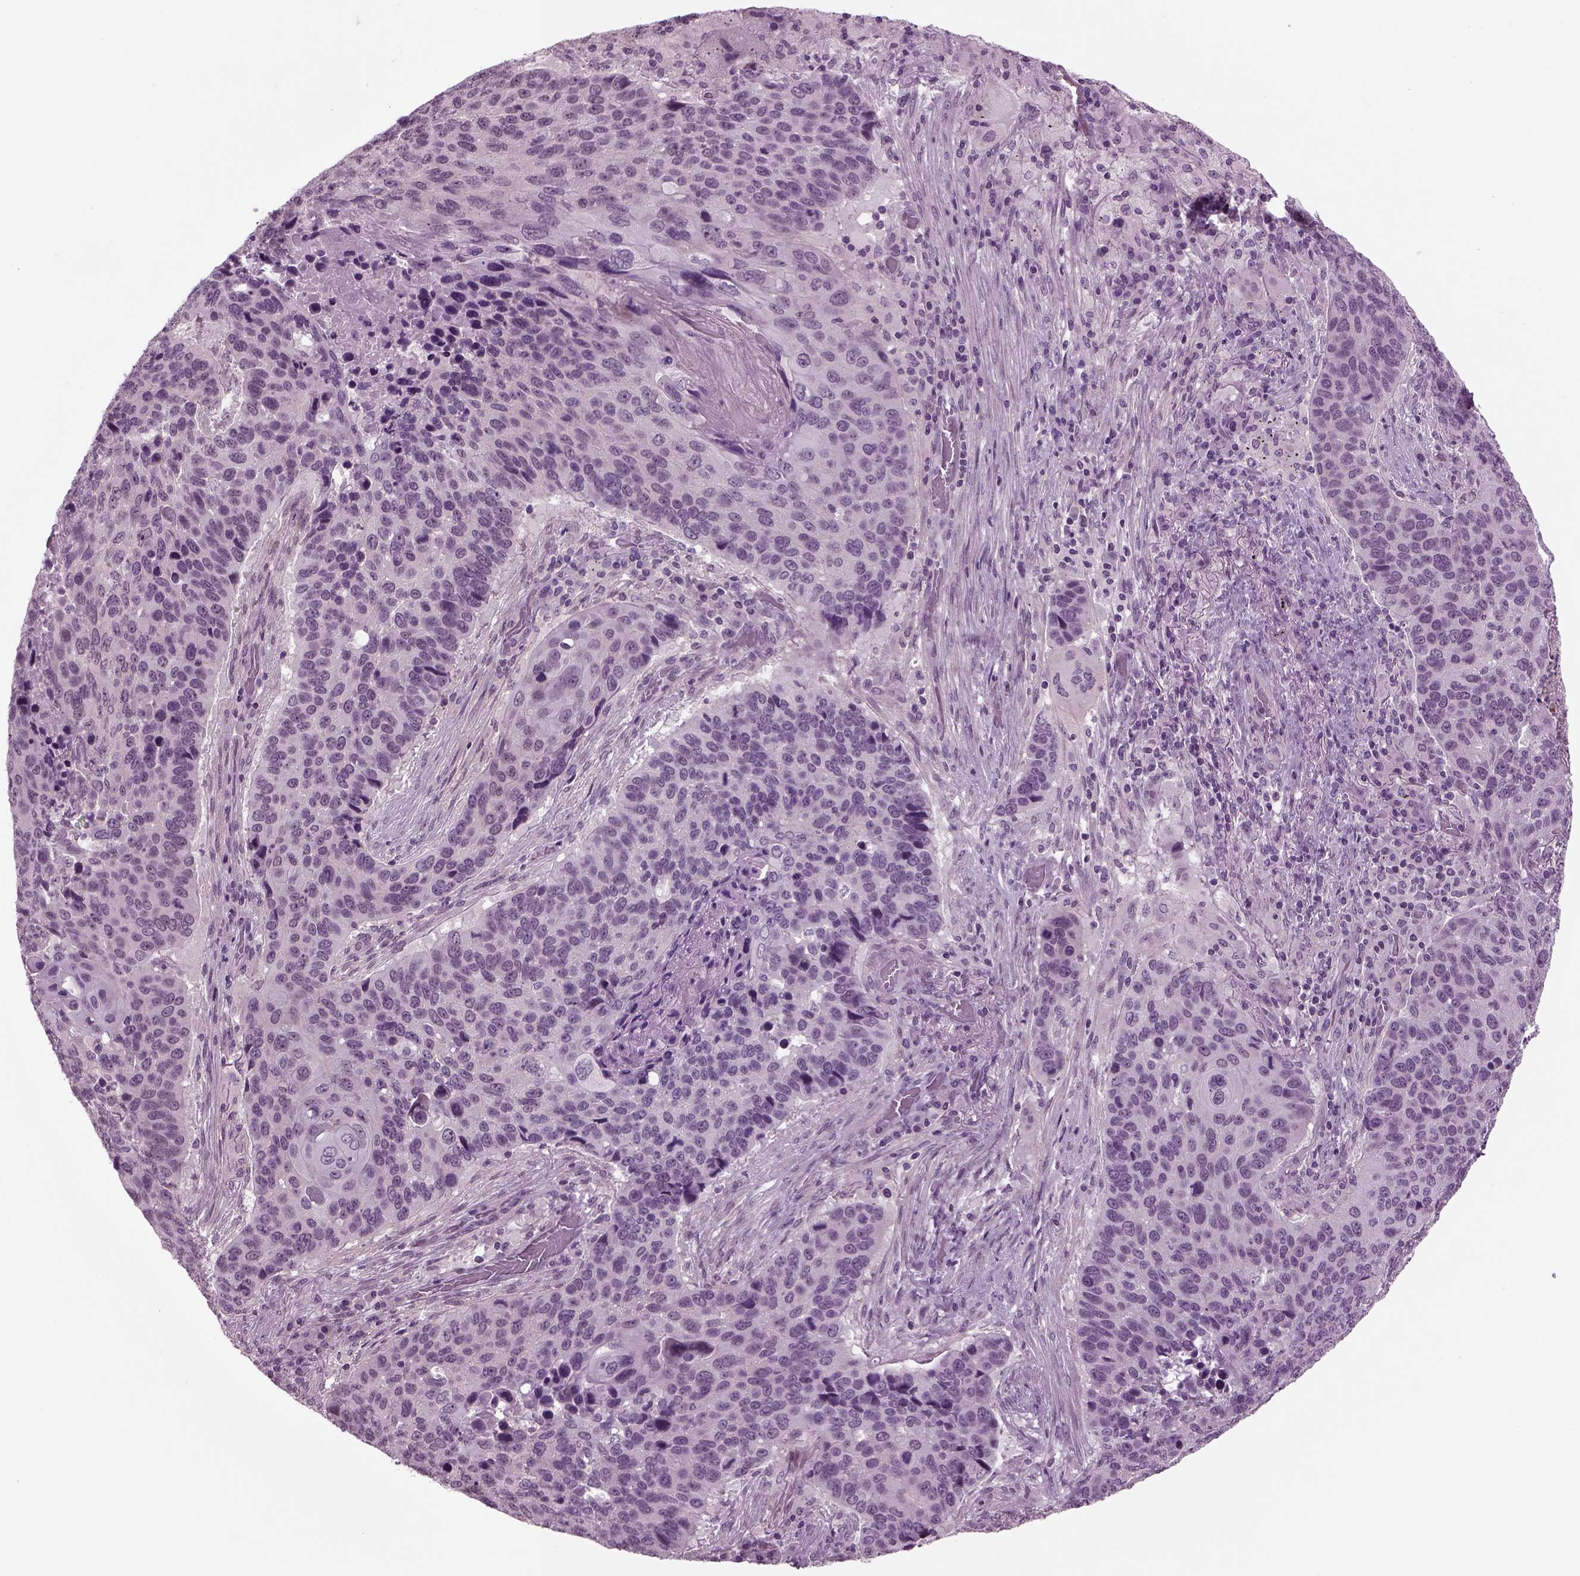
{"staining": {"intensity": "negative", "quantity": "none", "location": "none"}, "tissue": "lung cancer", "cell_type": "Tumor cells", "image_type": "cancer", "snomed": [{"axis": "morphology", "description": "Squamous cell carcinoma, NOS"}, {"axis": "topography", "description": "Lung"}], "caption": "Lung squamous cell carcinoma was stained to show a protein in brown. There is no significant expression in tumor cells.", "gene": "ODF3", "patient": {"sex": "male", "age": 68}}